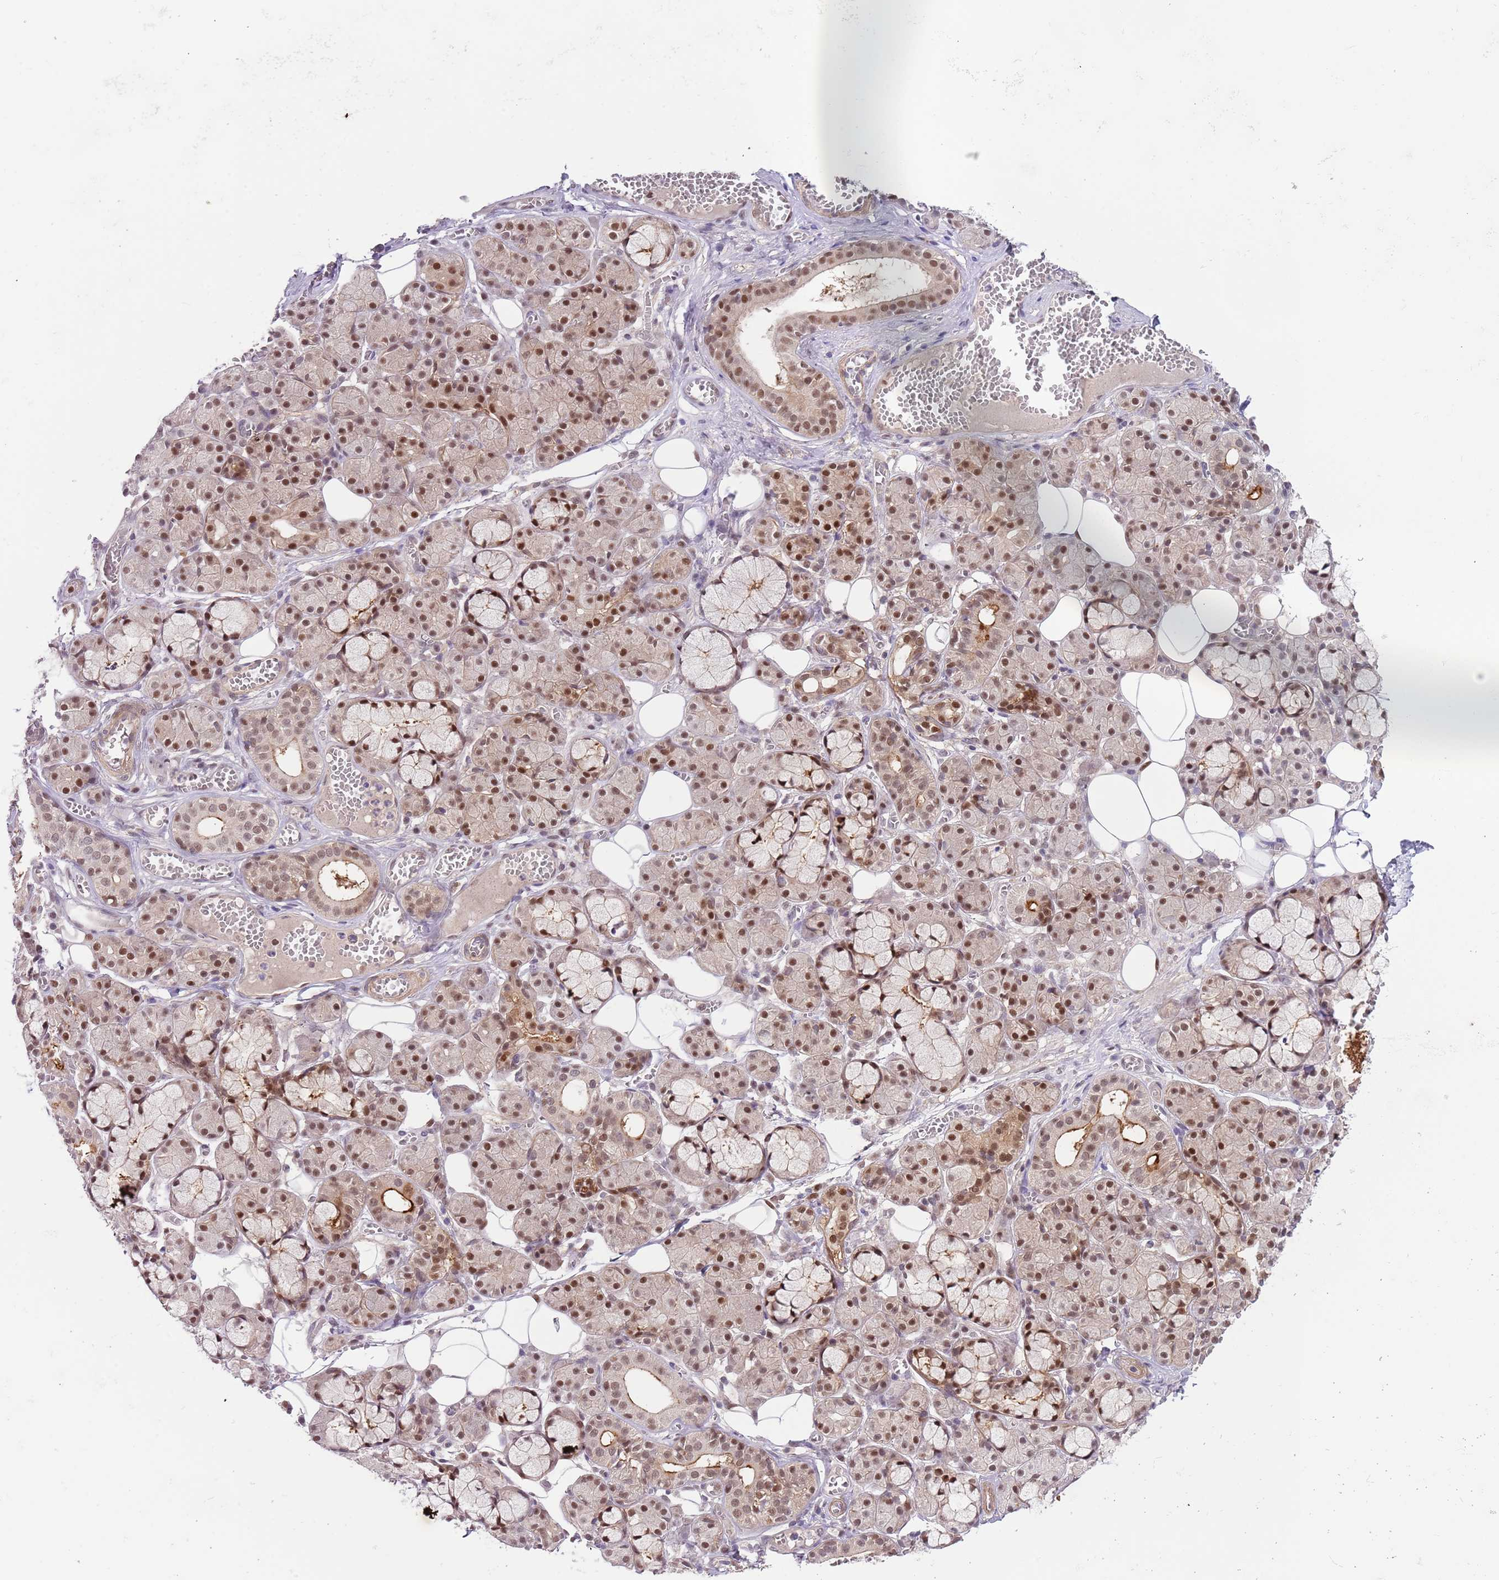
{"staining": {"intensity": "strong", "quantity": "25%-75%", "location": "cytoplasmic/membranous,nuclear"}, "tissue": "salivary gland", "cell_type": "Glandular cells", "image_type": "normal", "snomed": [{"axis": "morphology", "description": "Normal tissue, NOS"}, {"axis": "topography", "description": "Salivary gland"}], "caption": "A brown stain labels strong cytoplasmic/membranous,nuclear positivity of a protein in glandular cells of normal salivary gland.", "gene": "RMND5B", "patient": {"sex": "male", "age": 63}}